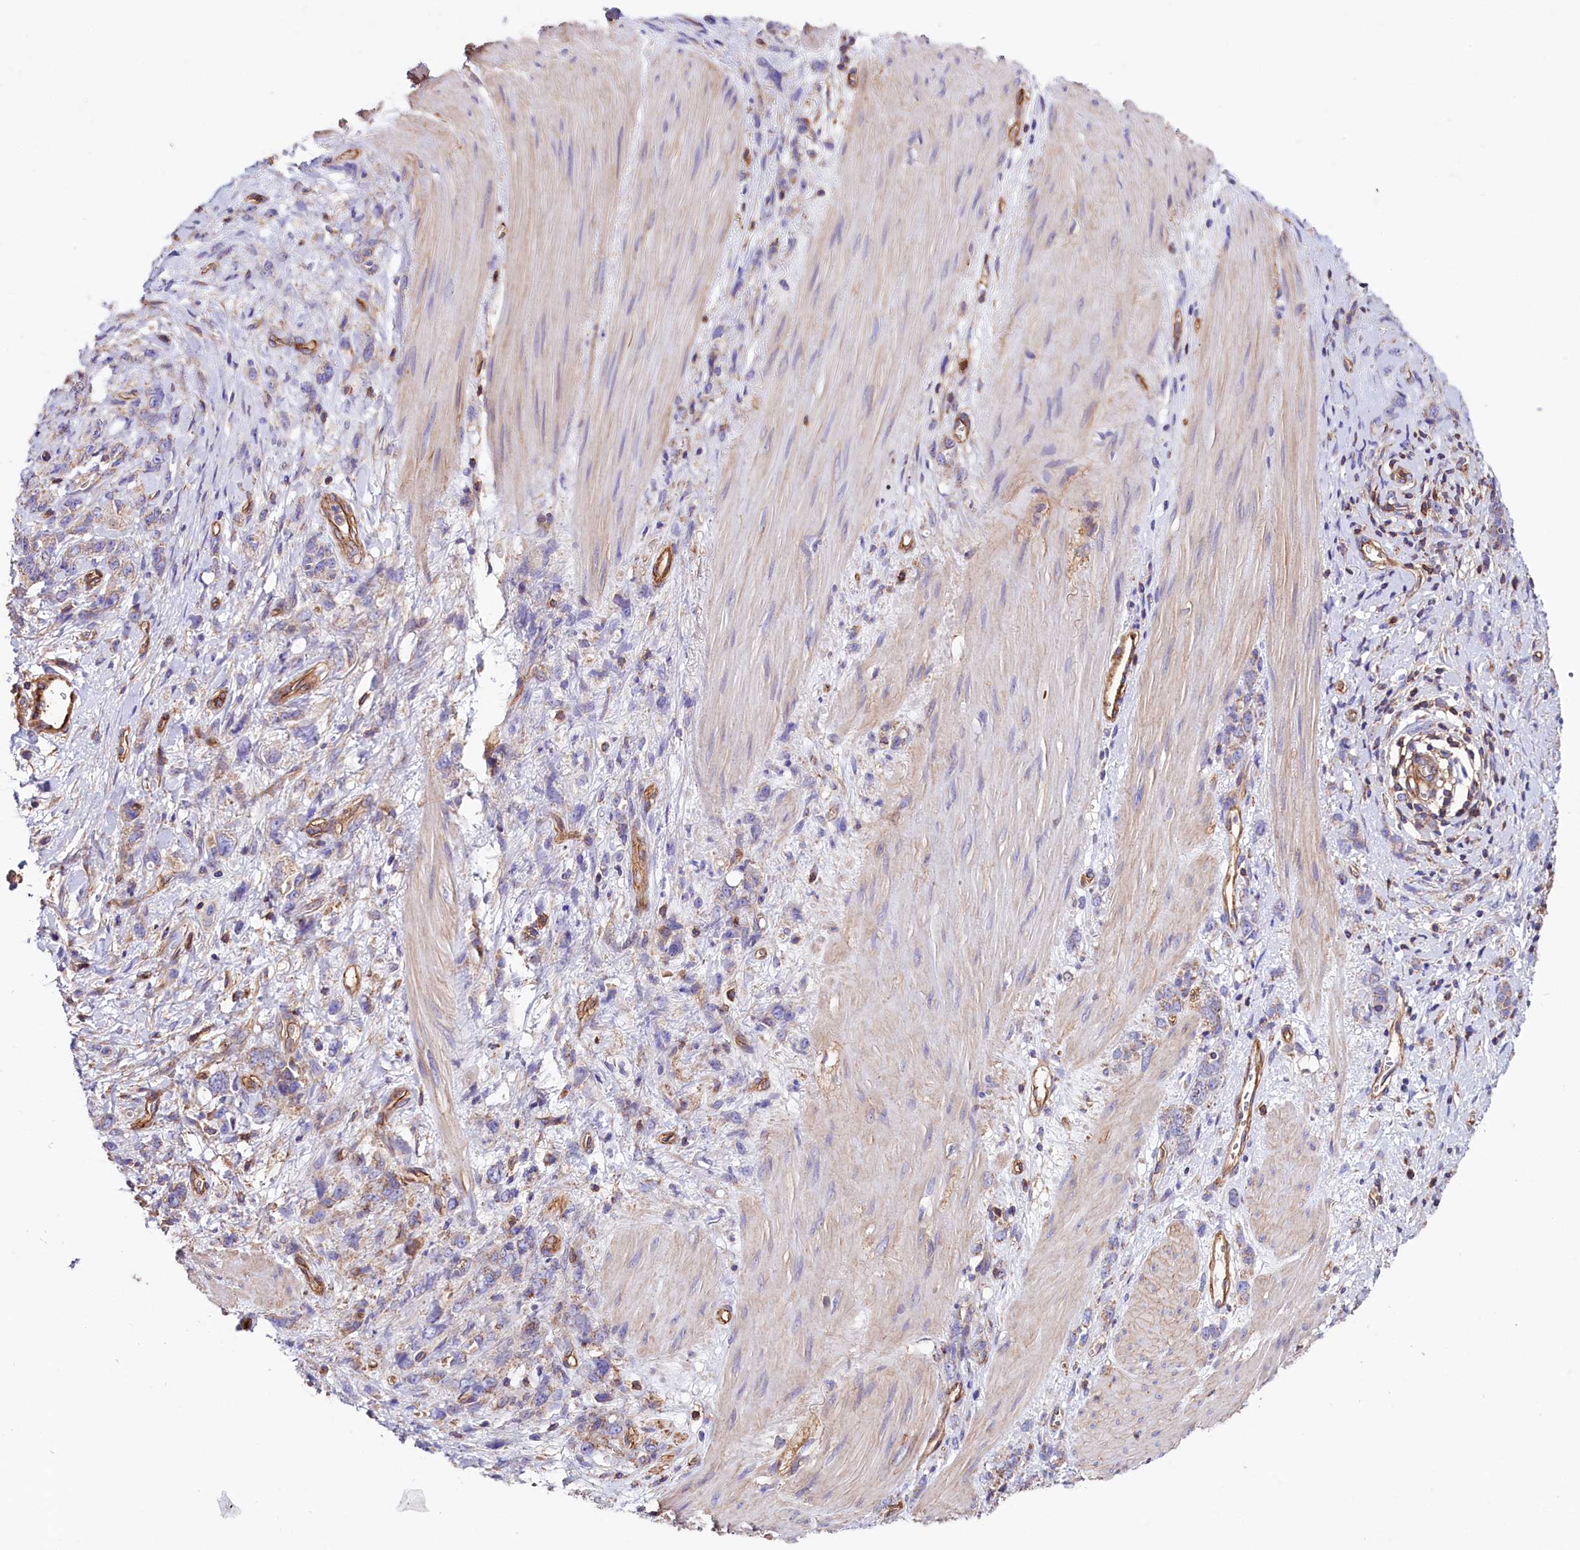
{"staining": {"intensity": "weak", "quantity": "<25%", "location": "cytoplasmic/membranous"}, "tissue": "stomach cancer", "cell_type": "Tumor cells", "image_type": "cancer", "snomed": [{"axis": "morphology", "description": "Adenocarcinoma, NOS"}, {"axis": "topography", "description": "Stomach"}], "caption": "Photomicrograph shows no protein staining in tumor cells of adenocarcinoma (stomach) tissue. Brightfield microscopy of immunohistochemistry stained with DAB (3,3'-diaminobenzidine) (brown) and hematoxylin (blue), captured at high magnification.", "gene": "ATP2B4", "patient": {"sex": "female", "age": 76}}